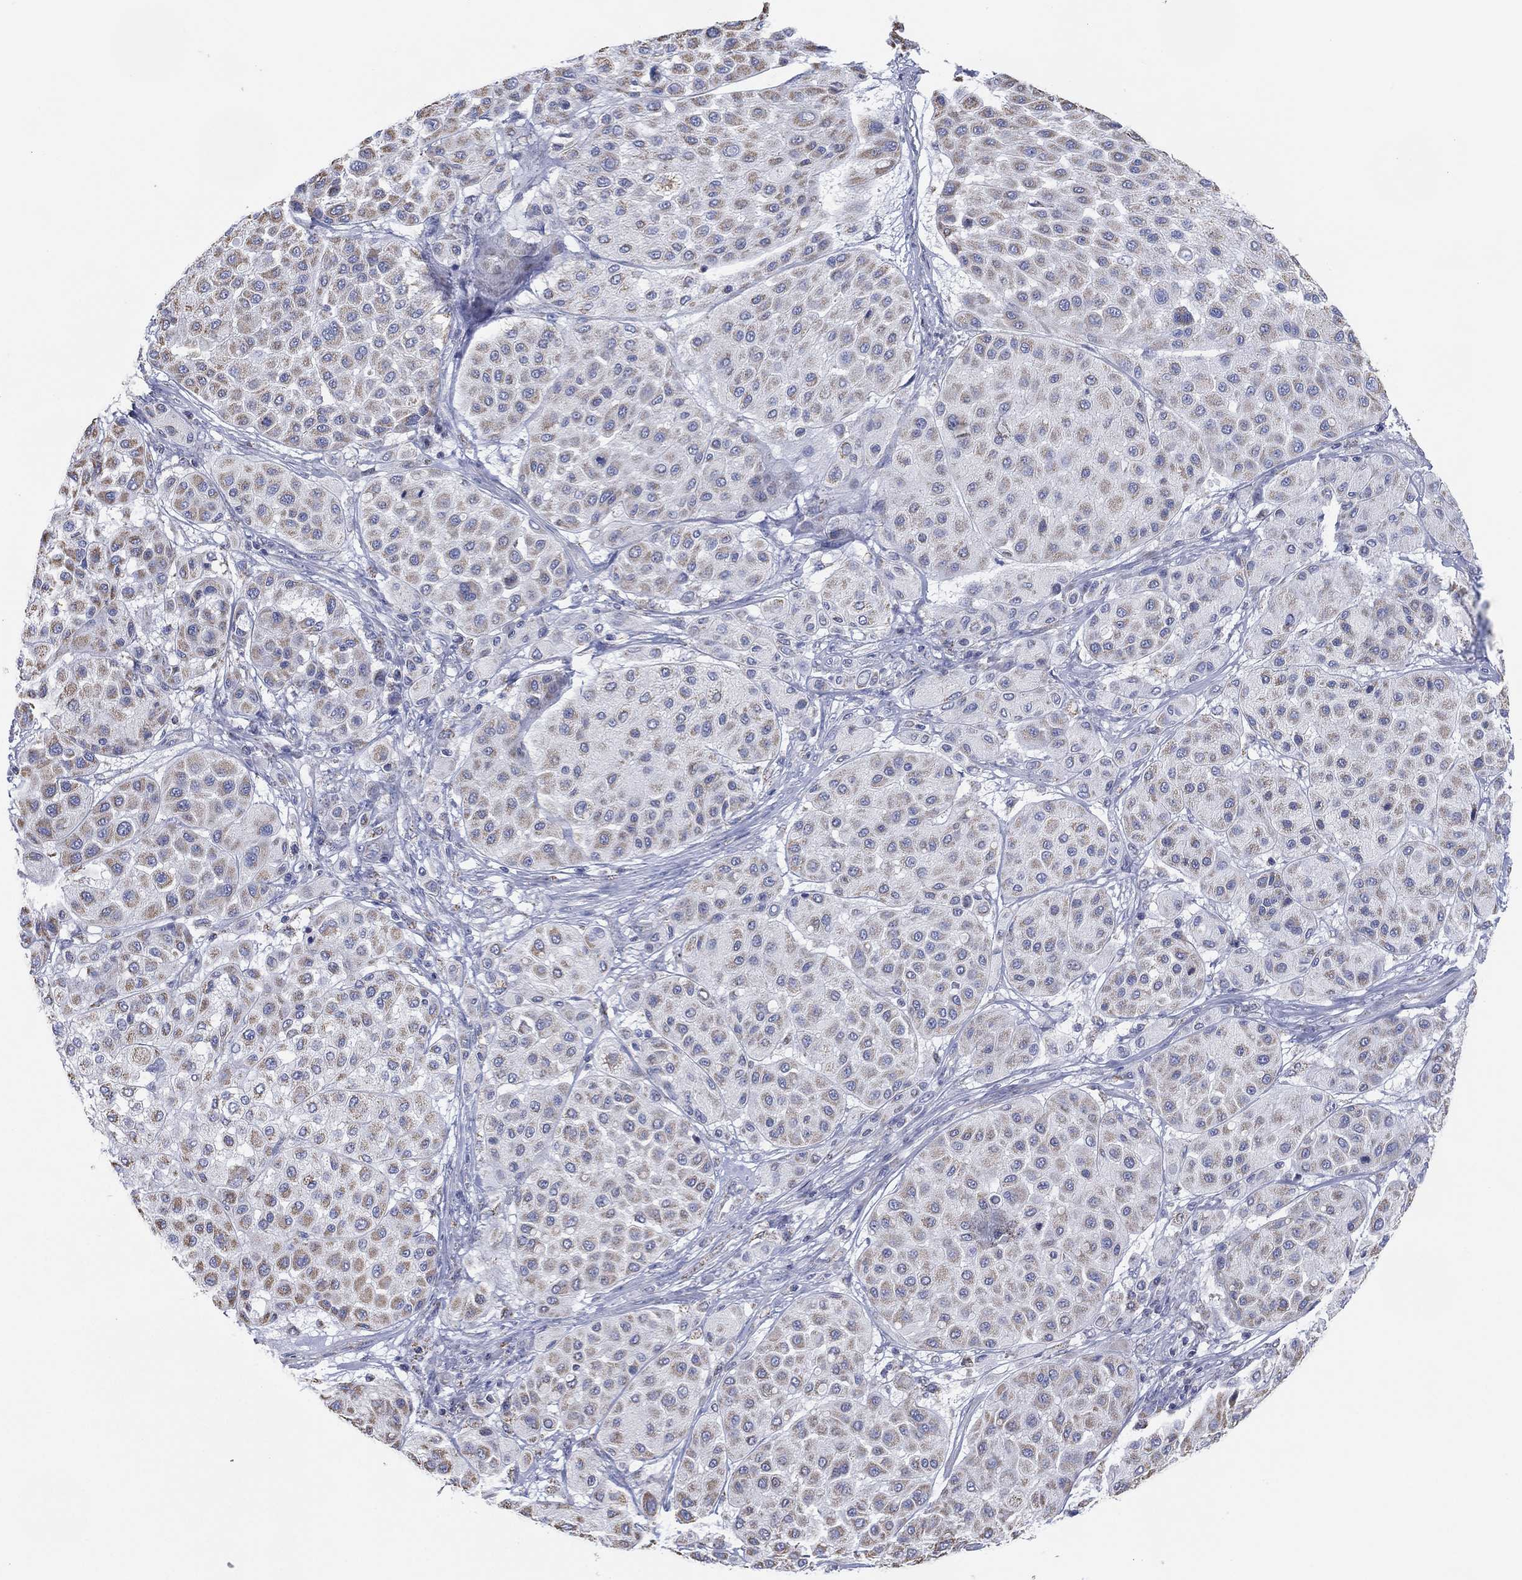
{"staining": {"intensity": "weak", "quantity": "<25%", "location": "cytoplasmic/membranous"}, "tissue": "melanoma", "cell_type": "Tumor cells", "image_type": "cancer", "snomed": [{"axis": "morphology", "description": "Malignant melanoma, Metastatic site"}, {"axis": "topography", "description": "Smooth muscle"}], "caption": "A high-resolution micrograph shows immunohistochemistry (IHC) staining of malignant melanoma (metastatic site), which demonstrates no significant expression in tumor cells. The staining is performed using DAB (3,3'-diaminobenzidine) brown chromogen with nuclei counter-stained in using hematoxylin.", "gene": "CFTR", "patient": {"sex": "male", "age": 41}}